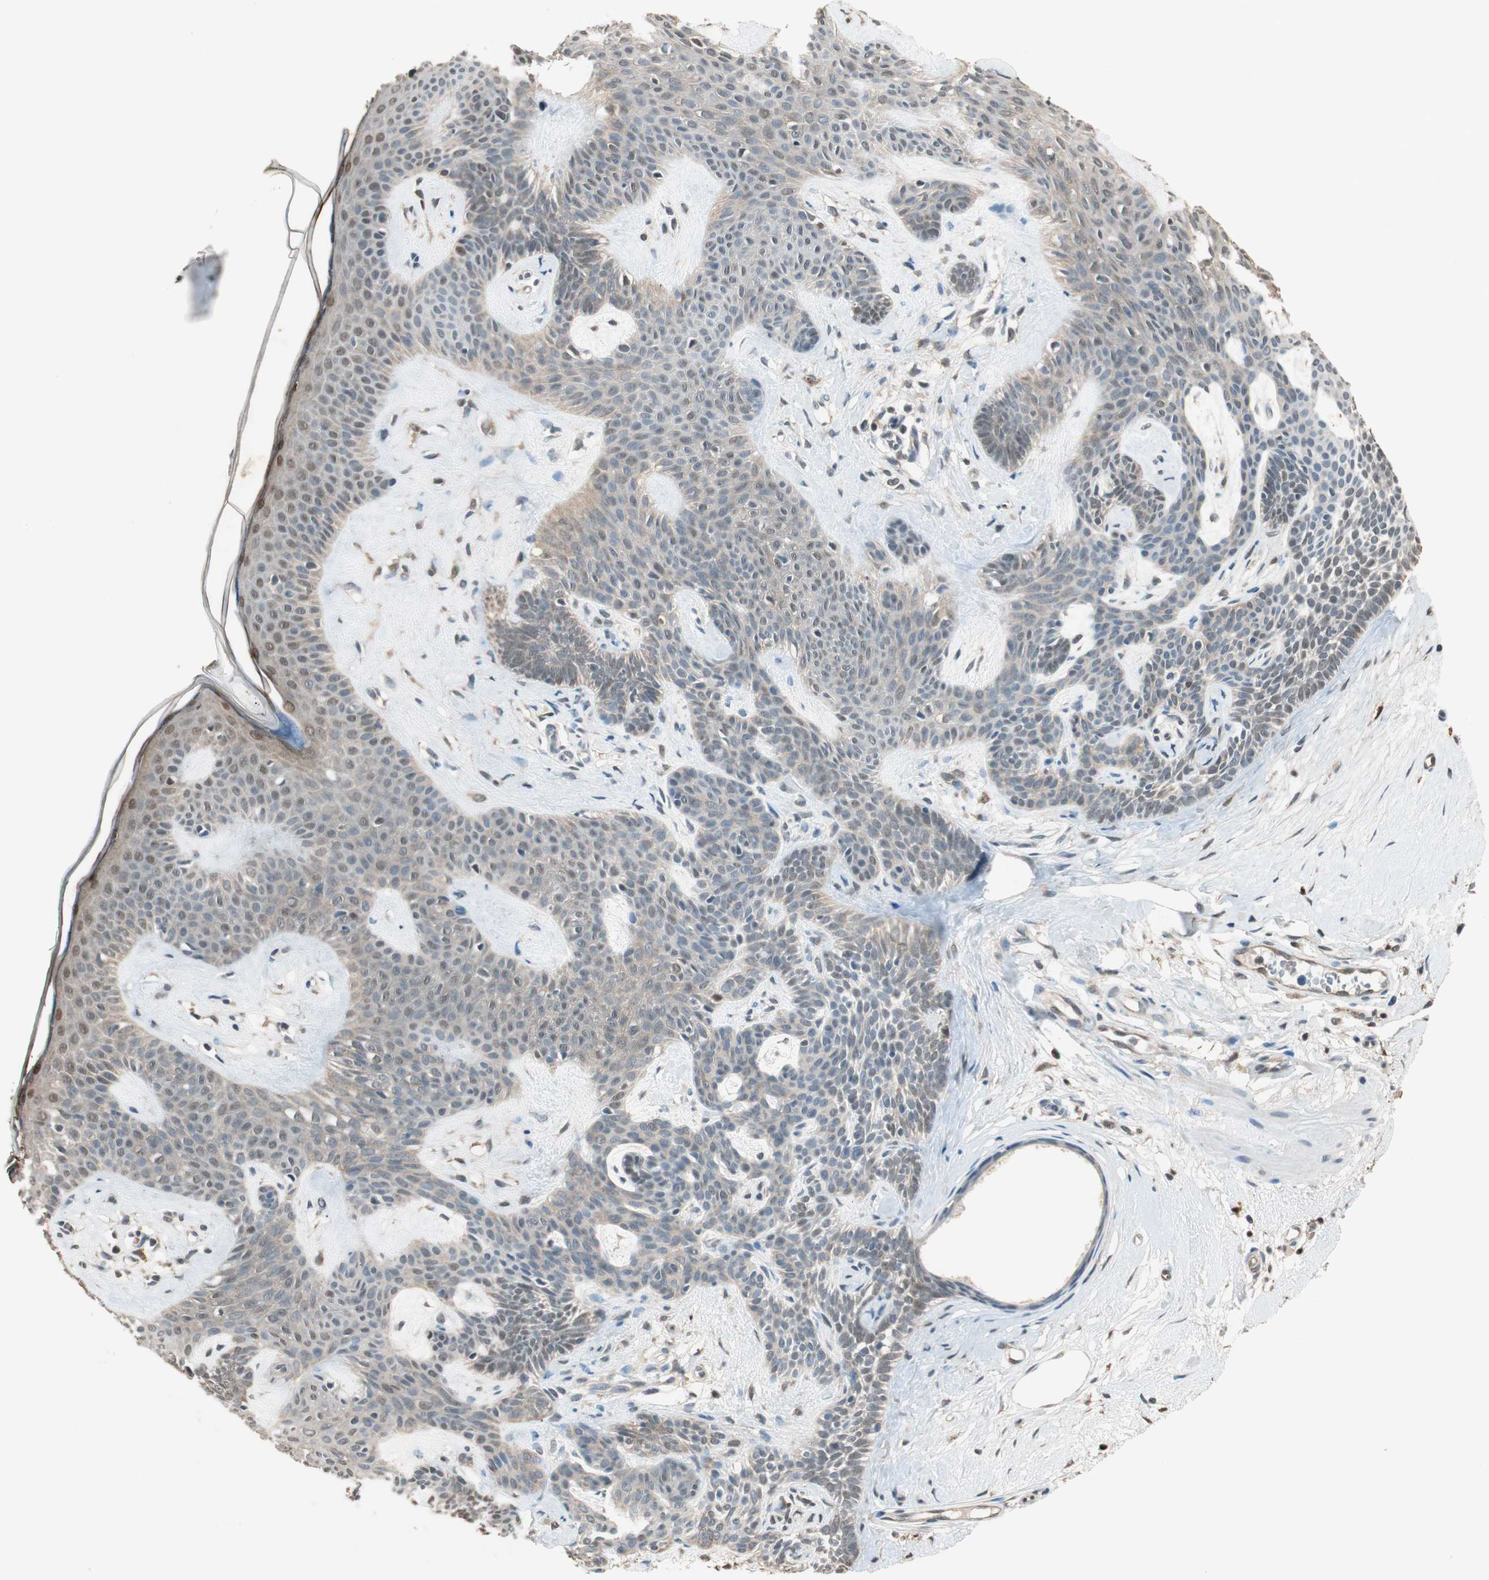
{"staining": {"intensity": "weak", "quantity": "25%-75%", "location": "cytoplasmic/membranous,nuclear"}, "tissue": "skin cancer", "cell_type": "Tumor cells", "image_type": "cancer", "snomed": [{"axis": "morphology", "description": "Developmental malformation"}, {"axis": "morphology", "description": "Basal cell carcinoma"}, {"axis": "topography", "description": "Skin"}], "caption": "This photomicrograph exhibits immunohistochemistry (IHC) staining of human skin cancer, with low weak cytoplasmic/membranous and nuclear expression in approximately 25%-75% of tumor cells.", "gene": "USP5", "patient": {"sex": "female", "age": 62}}